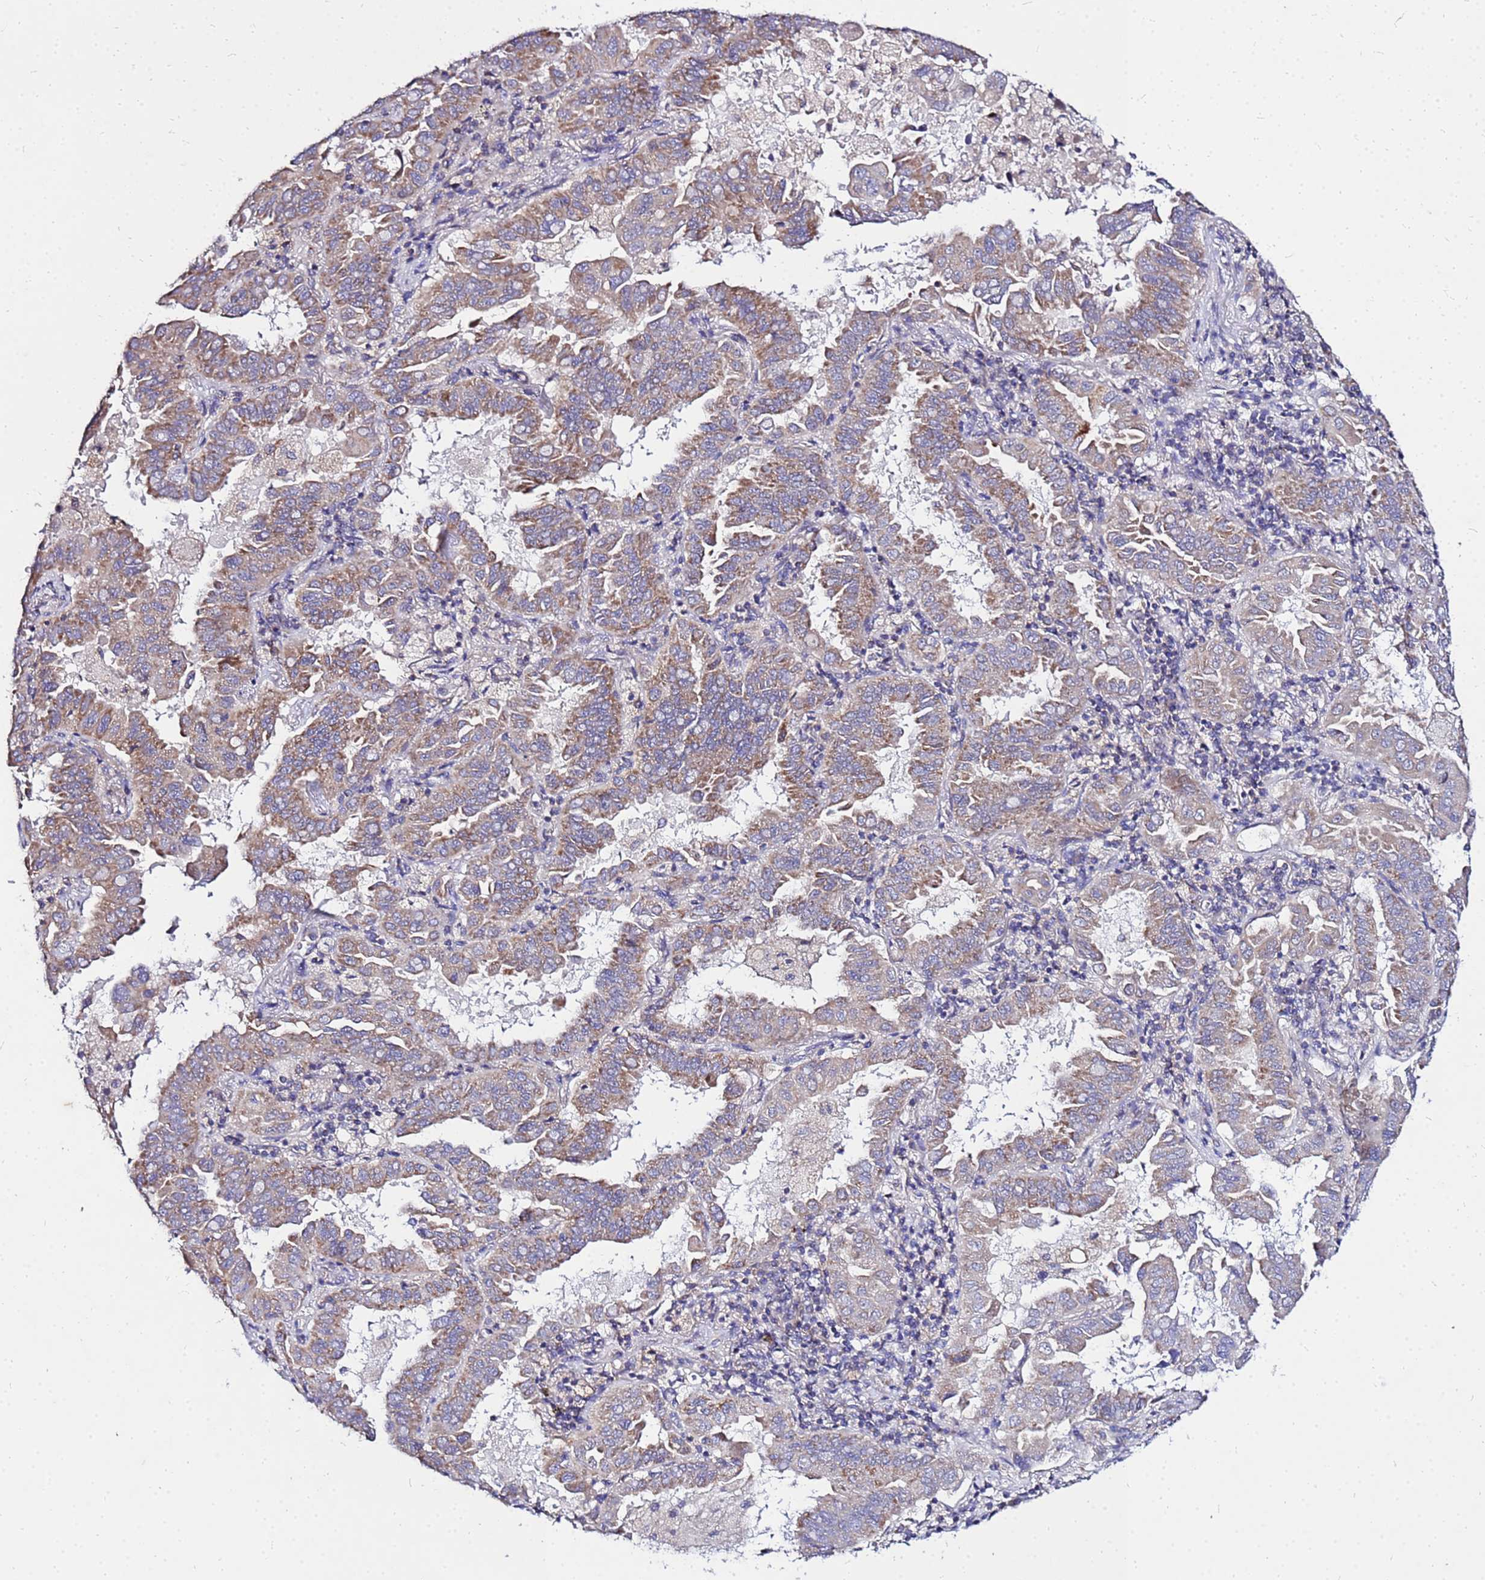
{"staining": {"intensity": "moderate", "quantity": "25%-75%", "location": "cytoplasmic/membranous"}, "tissue": "lung cancer", "cell_type": "Tumor cells", "image_type": "cancer", "snomed": [{"axis": "morphology", "description": "Adenocarcinoma, NOS"}, {"axis": "topography", "description": "Lung"}], "caption": "Immunohistochemical staining of human adenocarcinoma (lung) reveals medium levels of moderate cytoplasmic/membranous expression in approximately 25%-75% of tumor cells.", "gene": "COX14", "patient": {"sex": "male", "age": 64}}